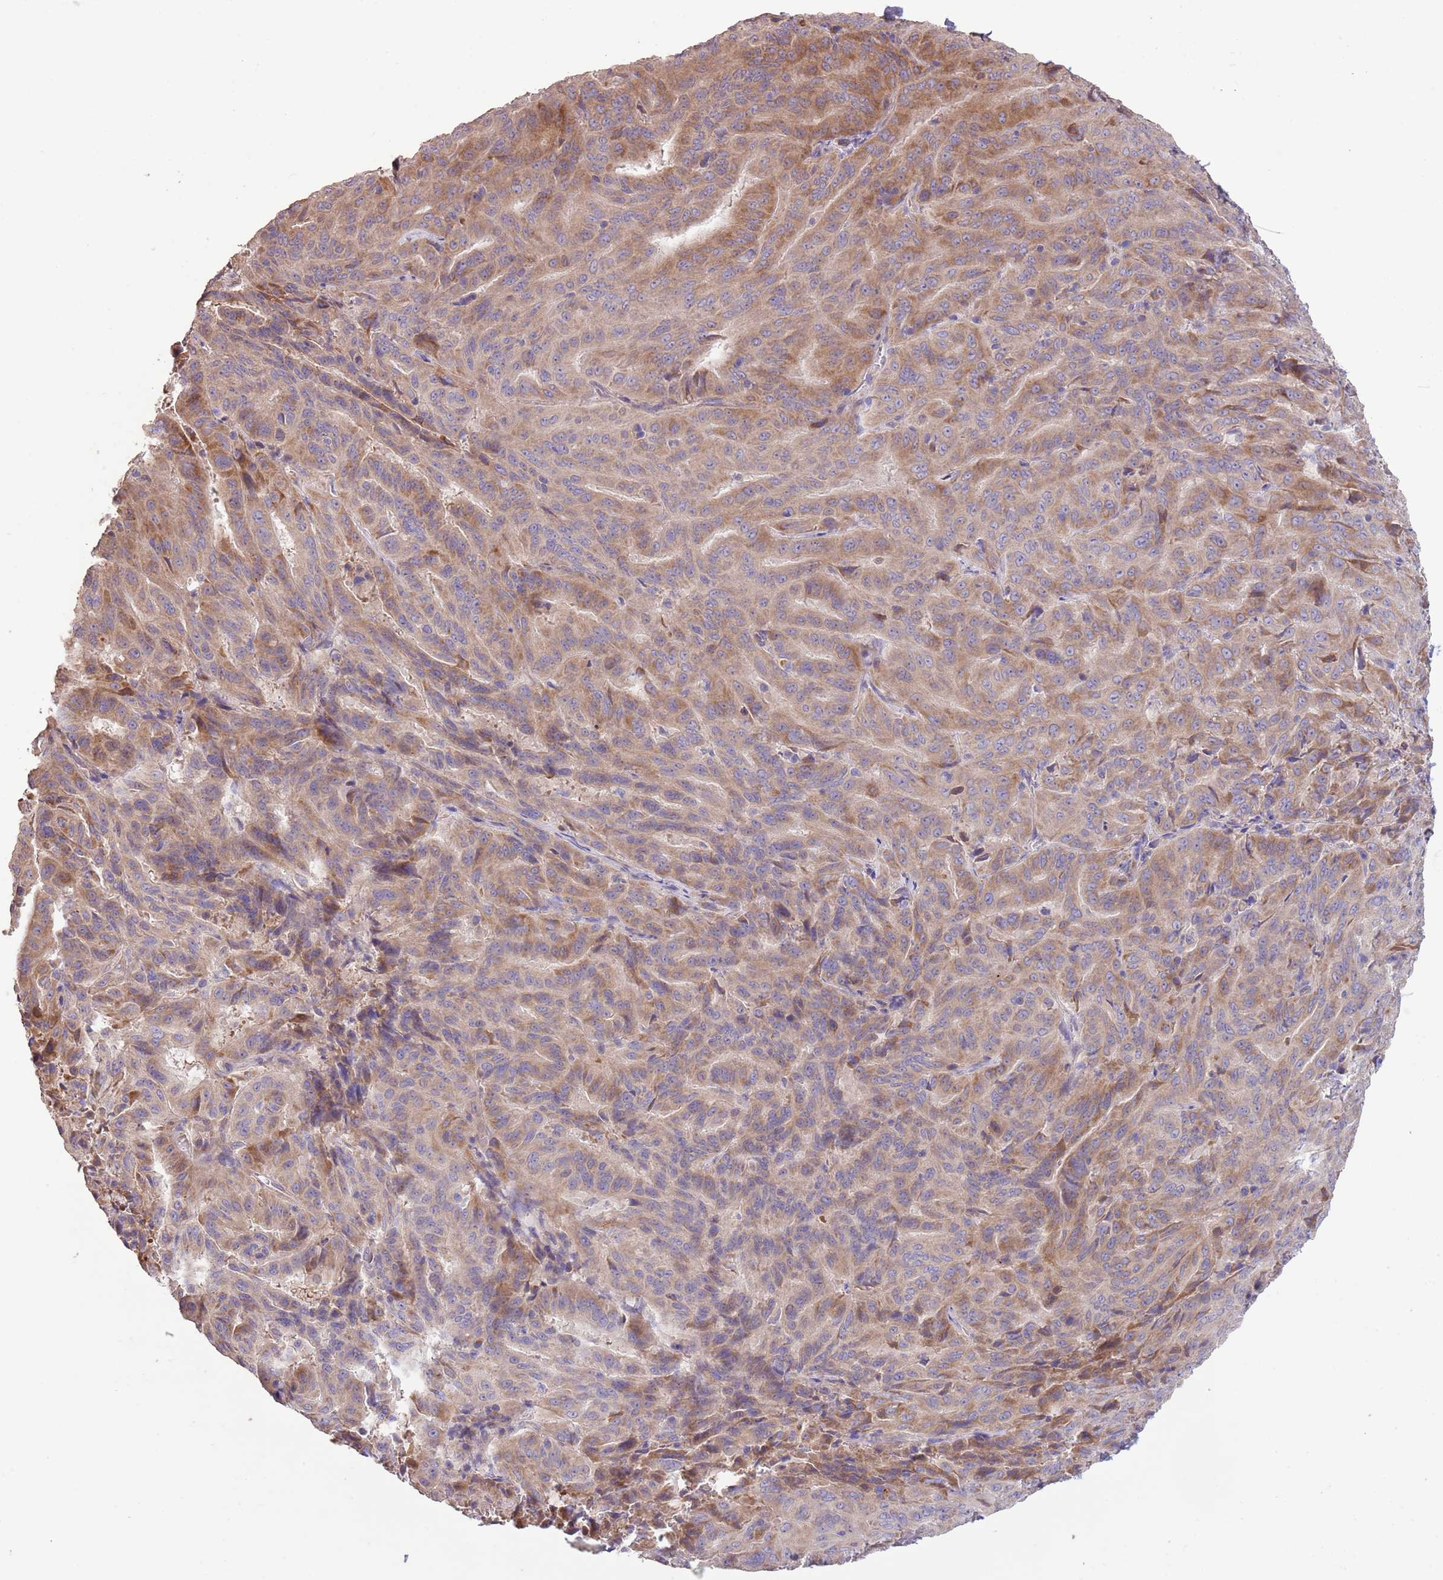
{"staining": {"intensity": "moderate", "quantity": ">75%", "location": "cytoplasmic/membranous"}, "tissue": "pancreatic cancer", "cell_type": "Tumor cells", "image_type": "cancer", "snomed": [{"axis": "morphology", "description": "Adenocarcinoma, NOS"}, {"axis": "topography", "description": "Pancreas"}], "caption": "High-magnification brightfield microscopy of pancreatic cancer (adenocarcinoma) stained with DAB (brown) and counterstained with hematoxylin (blue). tumor cells exhibit moderate cytoplasmic/membranous positivity is identified in about>75% of cells. The staining was performed using DAB (3,3'-diaminobenzidine) to visualize the protein expression in brown, while the nuclei were stained in blue with hematoxylin (Magnification: 20x).", "gene": "PIGA", "patient": {"sex": "male", "age": 63}}